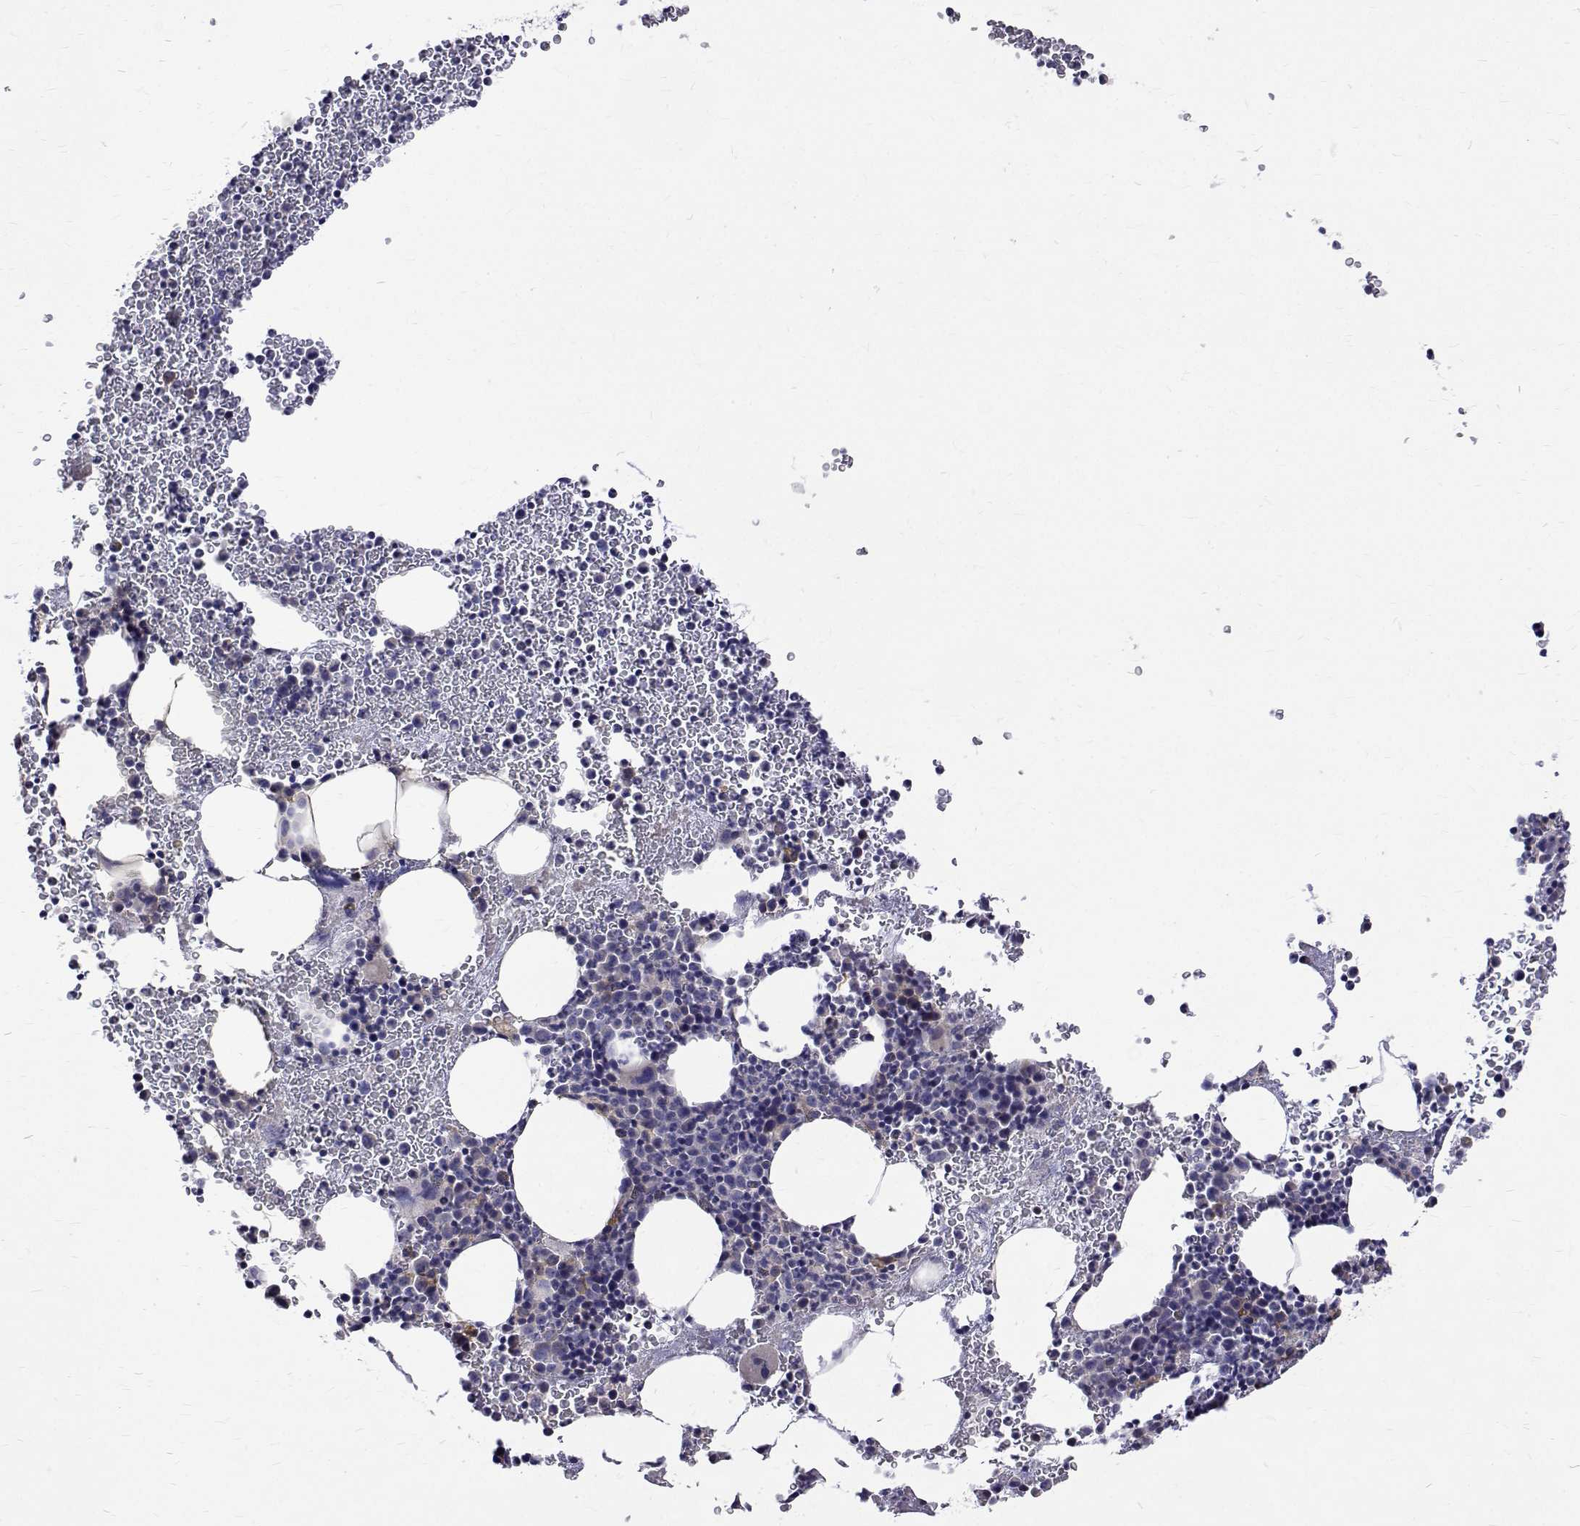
{"staining": {"intensity": "negative", "quantity": "none", "location": "none"}, "tissue": "bone marrow", "cell_type": "Hematopoietic cells", "image_type": "normal", "snomed": [{"axis": "morphology", "description": "Normal tissue, NOS"}, {"axis": "topography", "description": "Bone marrow"}], "caption": "This image is of benign bone marrow stained with immunohistochemistry (IHC) to label a protein in brown with the nuclei are counter-stained blue. There is no positivity in hematopoietic cells.", "gene": "PADI1", "patient": {"sex": "female", "age": 56}}